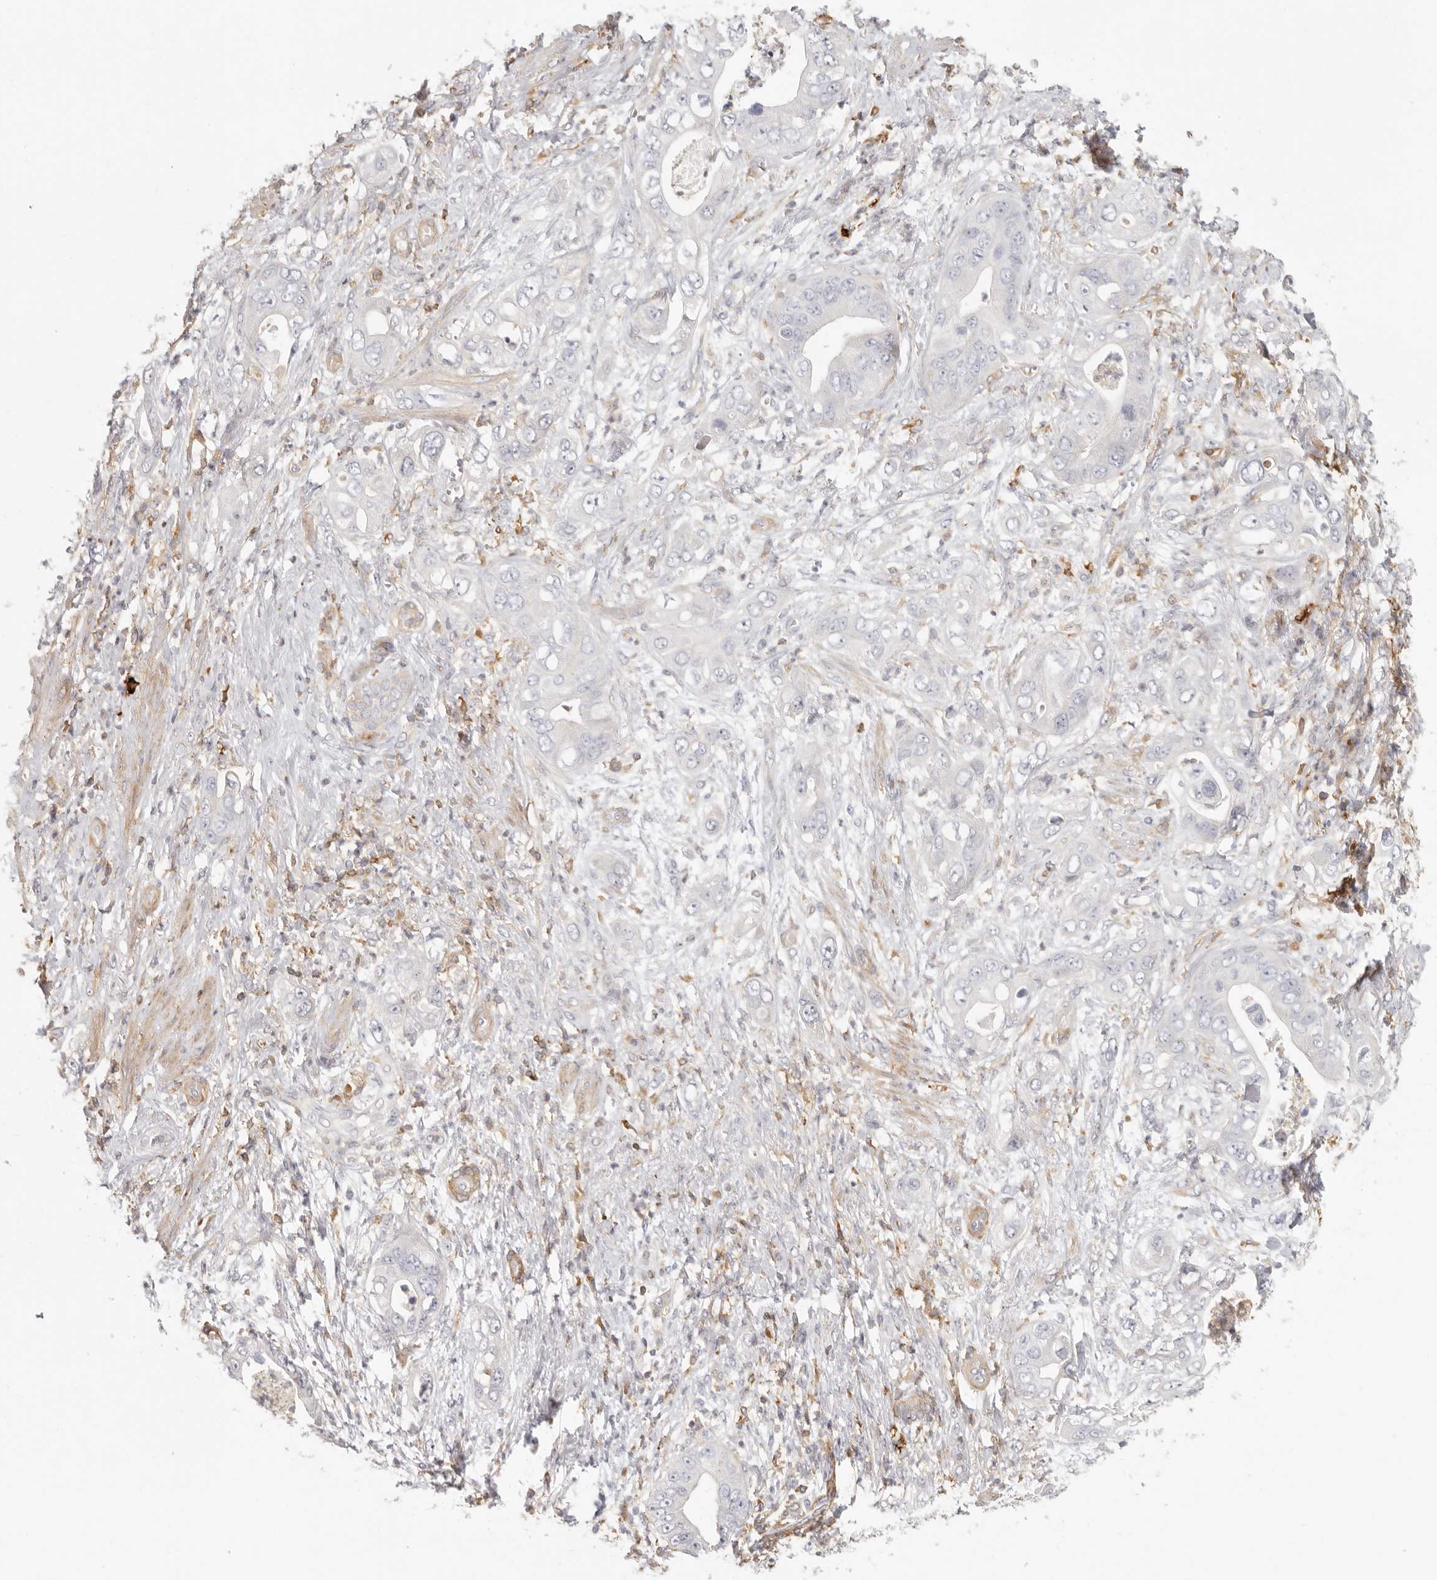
{"staining": {"intensity": "negative", "quantity": "none", "location": "none"}, "tissue": "pancreatic cancer", "cell_type": "Tumor cells", "image_type": "cancer", "snomed": [{"axis": "morphology", "description": "Adenocarcinoma, NOS"}, {"axis": "topography", "description": "Pancreas"}], "caption": "Immunohistochemical staining of pancreatic adenocarcinoma exhibits no significant expression in tumor cells.", "gene": "NIBAN1", "patient": {"sex": "female", "age": 78}}